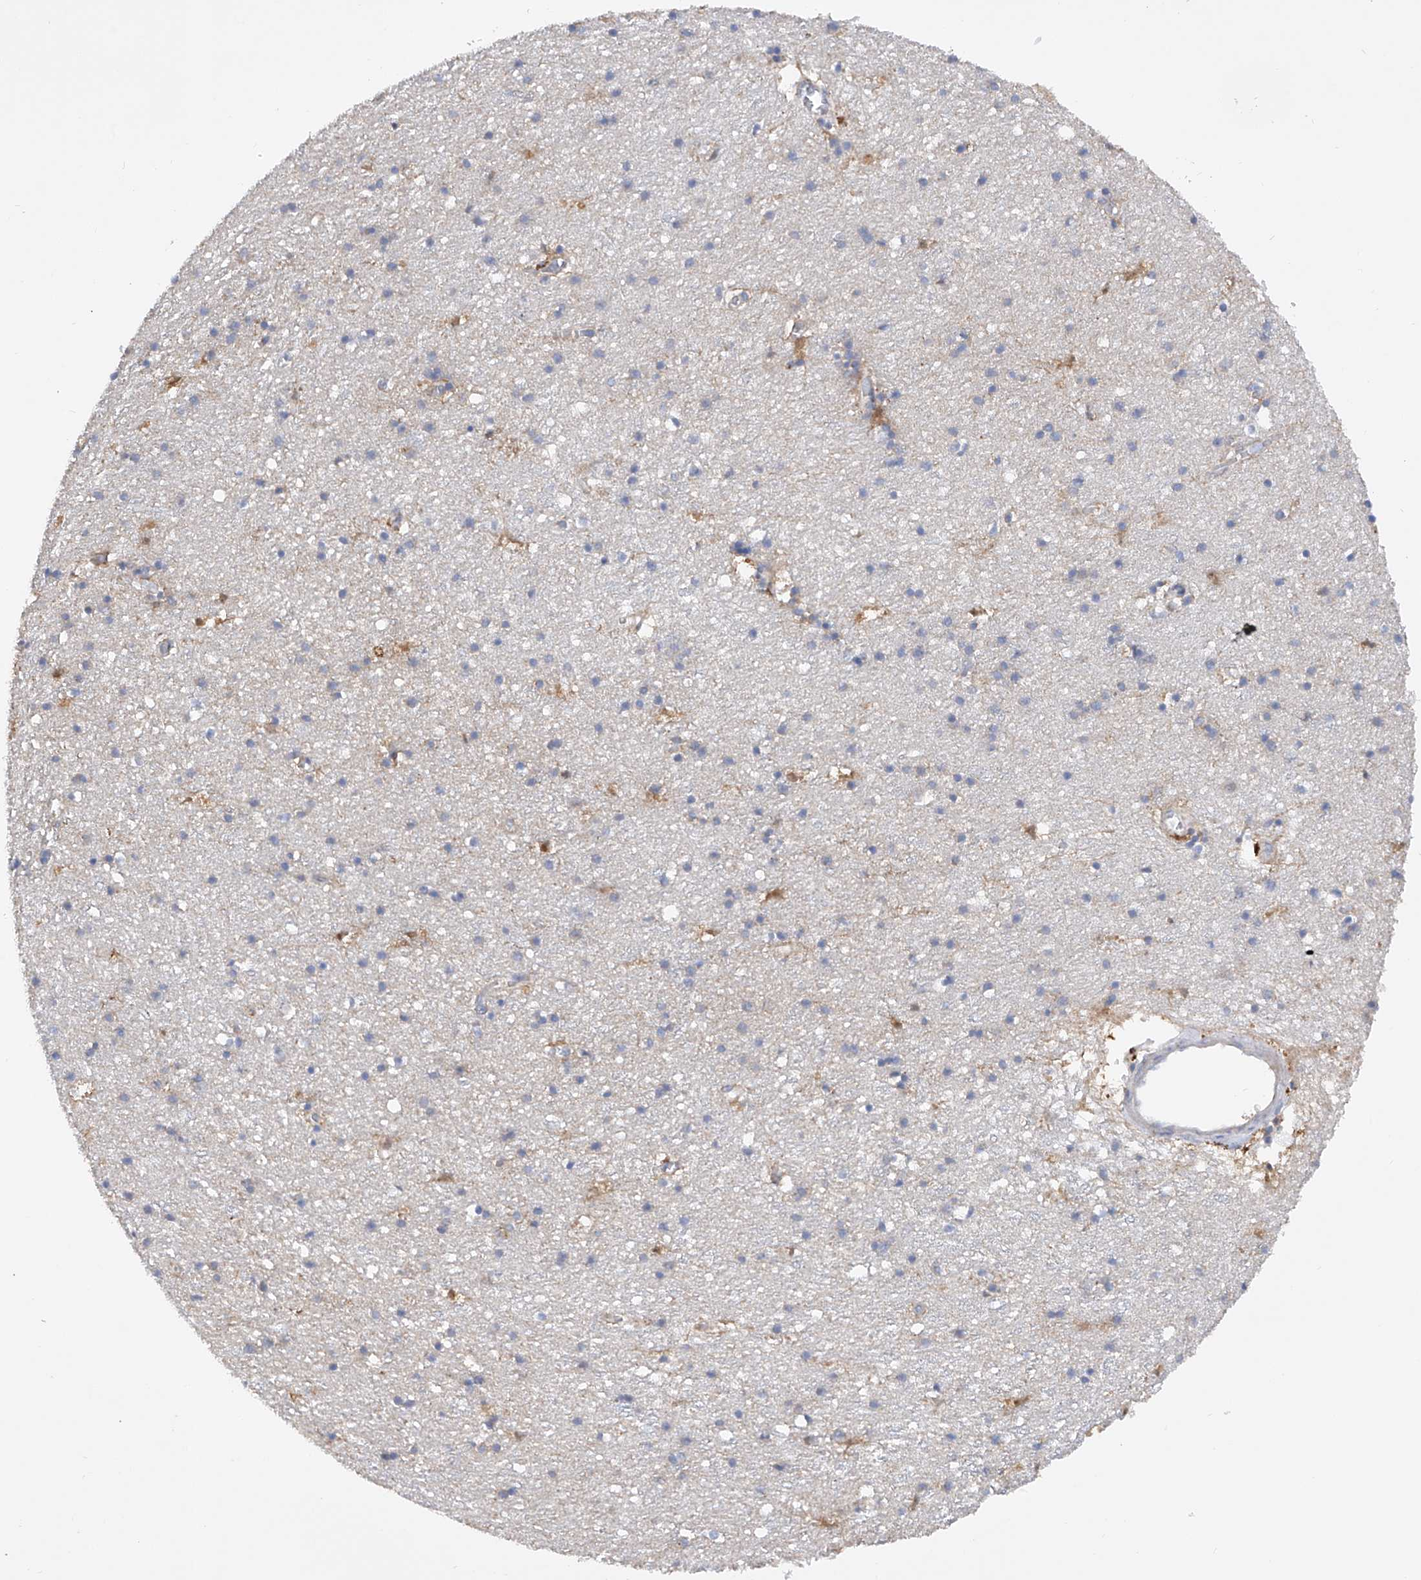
{"staining": {"intensity": "negative", "quantity": "none", "location": "none"}, "tissue": "cerebral cortex", "cell_type": "Endothelial cells", "image_type": "normal", "snomed": [{"axis": "morphology", "description": "Normal tissue, NOS"}, {"axis": "topography", "description": "Cerebral cortex"}], "caption": "Immunohistochemistry (IHC) photomicrograph of benign cerebral cortex stained for a protein (brown), which shows no positivity in endothelial cells.", "gene": "SPATA20", "patient": {"sex": "female", "age": 64}}